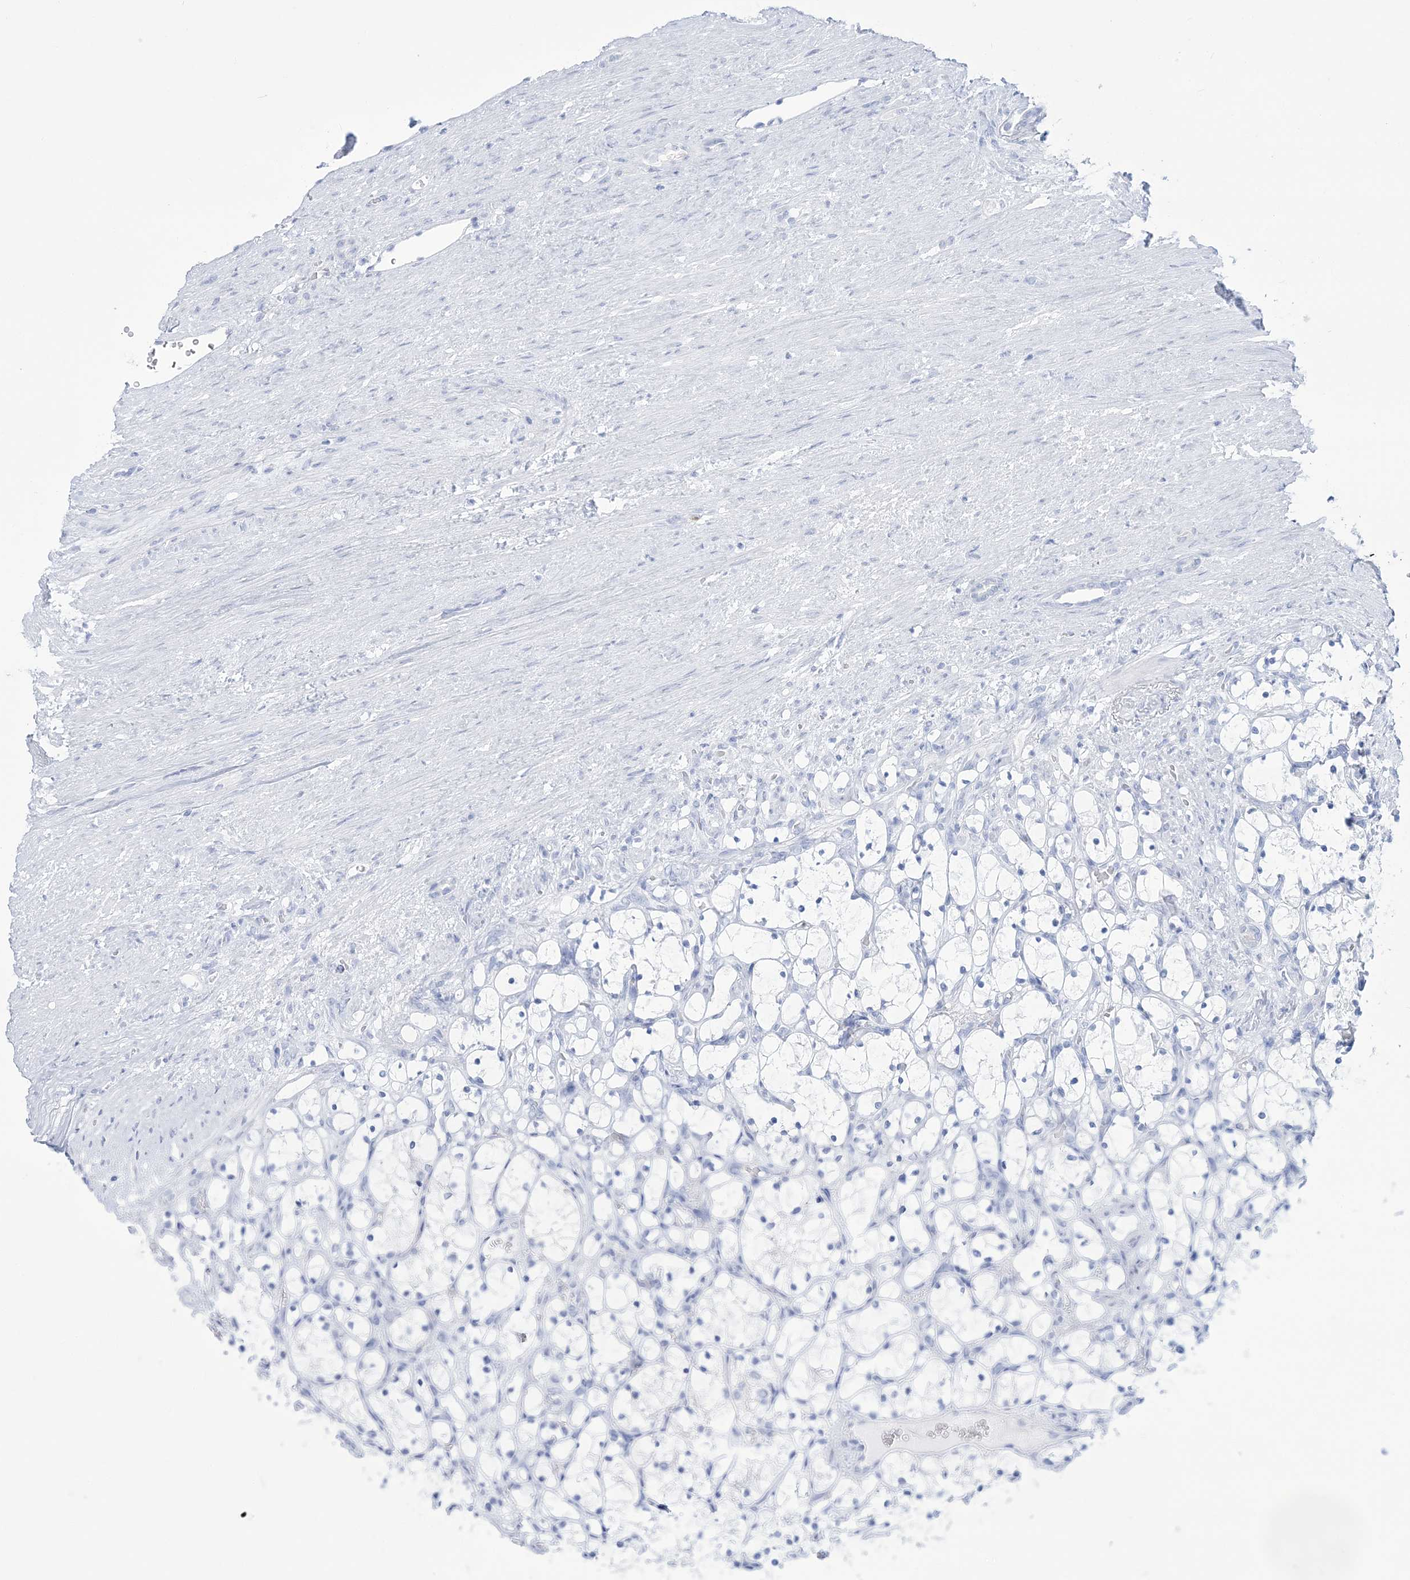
{"staining": {"intensity": "negative", "quantity": "none", "location": "none"}, "tissue": "renal cancer", "cell_type": "Tumor cells", "image_type": "cancer", "snomed": [{"axis": "morphology", "description": "Adenocarcinoma, NOS"}, {"axis": "topography", "description": "Kidney"}], "caption": "An immunohistochemistry (IHC) micrograph of renal adenocarcinoma is shown. There is no staining in tumor cells of renal adenocarcinoma.", "gene": "RBP2", "patient": {"sex": "female", "age": 69}}